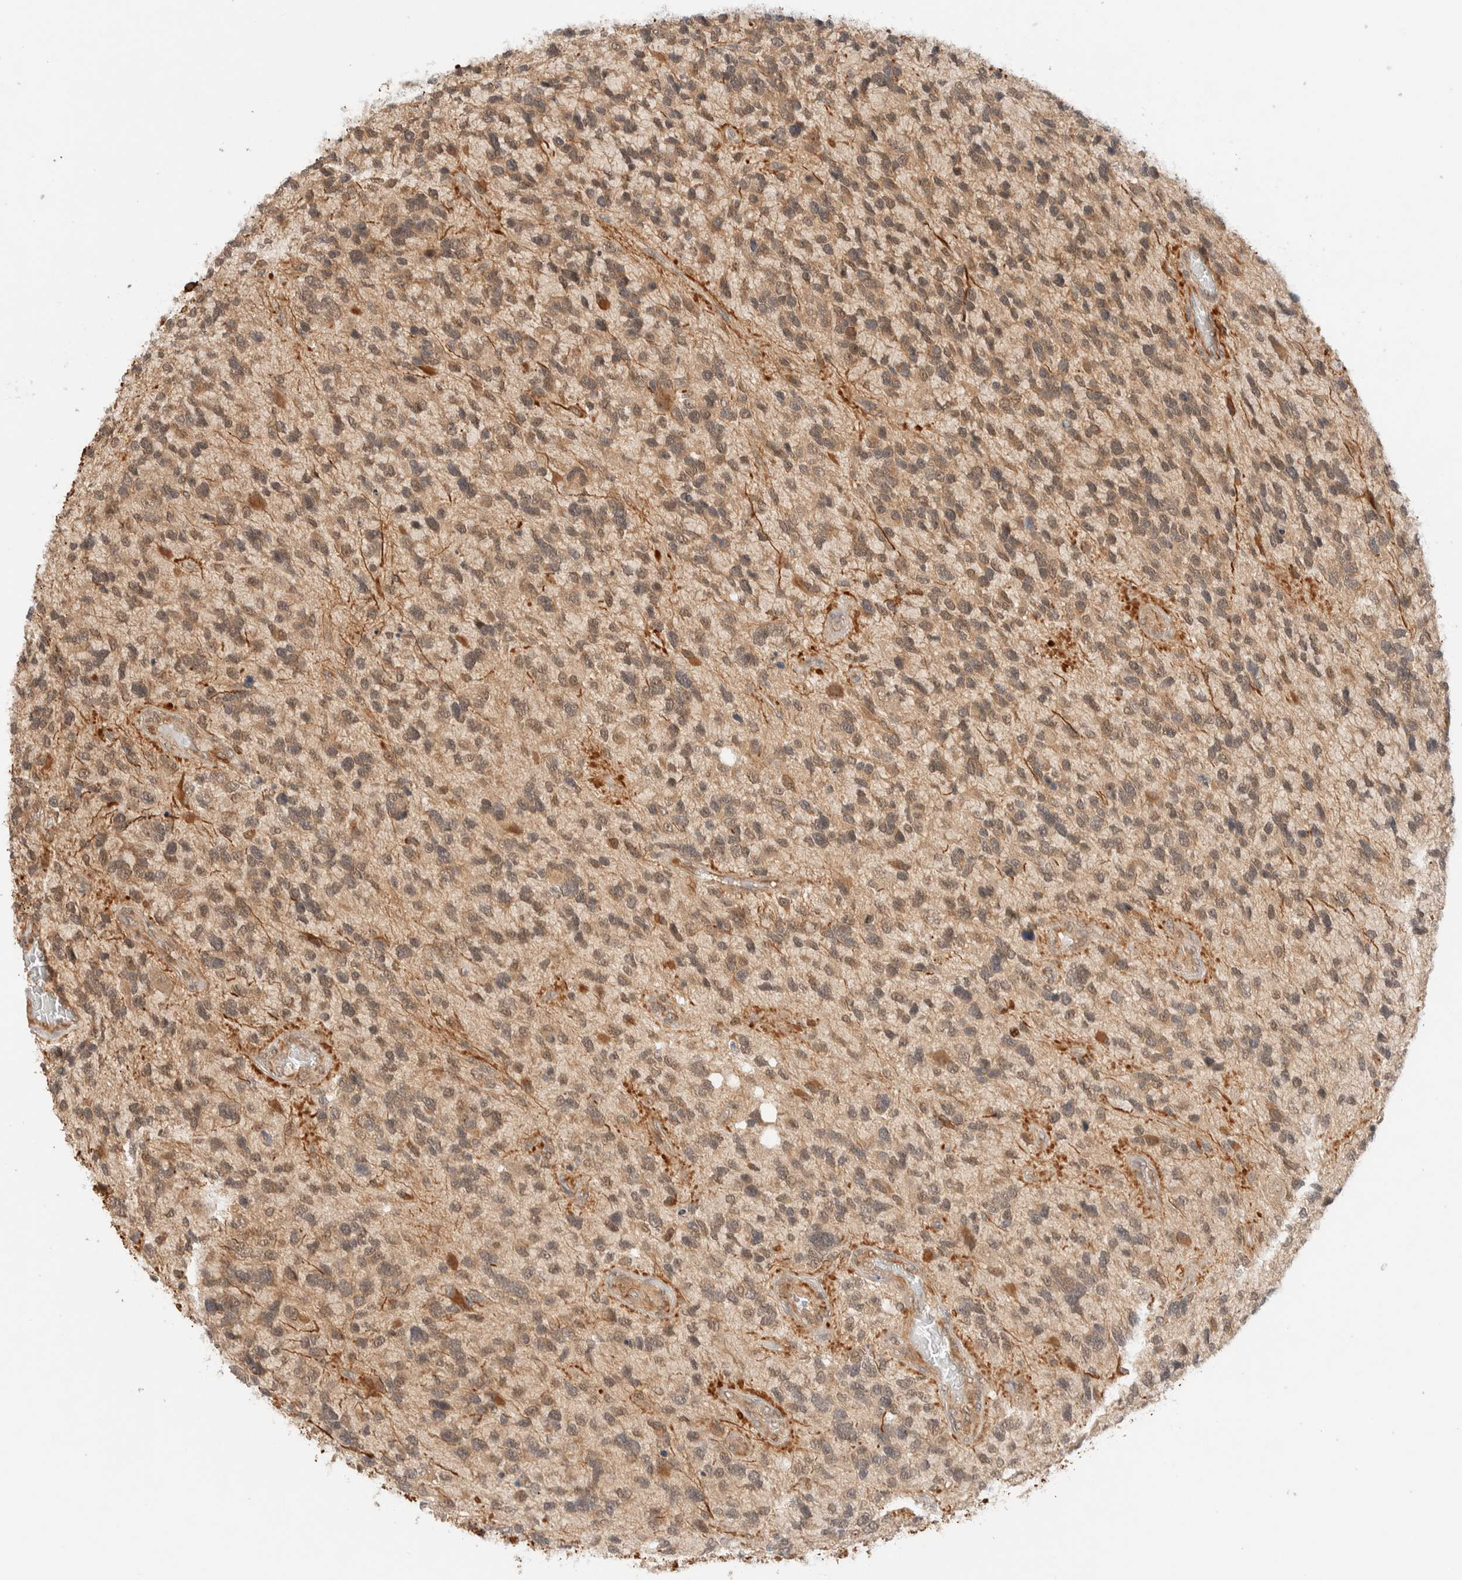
{"staining": {"intensity": "weak", "quantity": ">75%", "location": "cytoplasmic/membranous"}, "tissue": "glioma", "cell_type": "Tumor cells", "image_type": "cancer", "snomed": [{"axis": "morphology", "description": "Glioma, malignant, High grade"}, {"axis": "topography", "description": "Brain"}], "caption": "Immunohistochemistry (IHC) of human glioma reveals low levels of weak cytoplasmic/membranous staining in about >75% of tumor cells.", "gene": "C8orf76", "patient": {"sex": "female", "age": 58}}